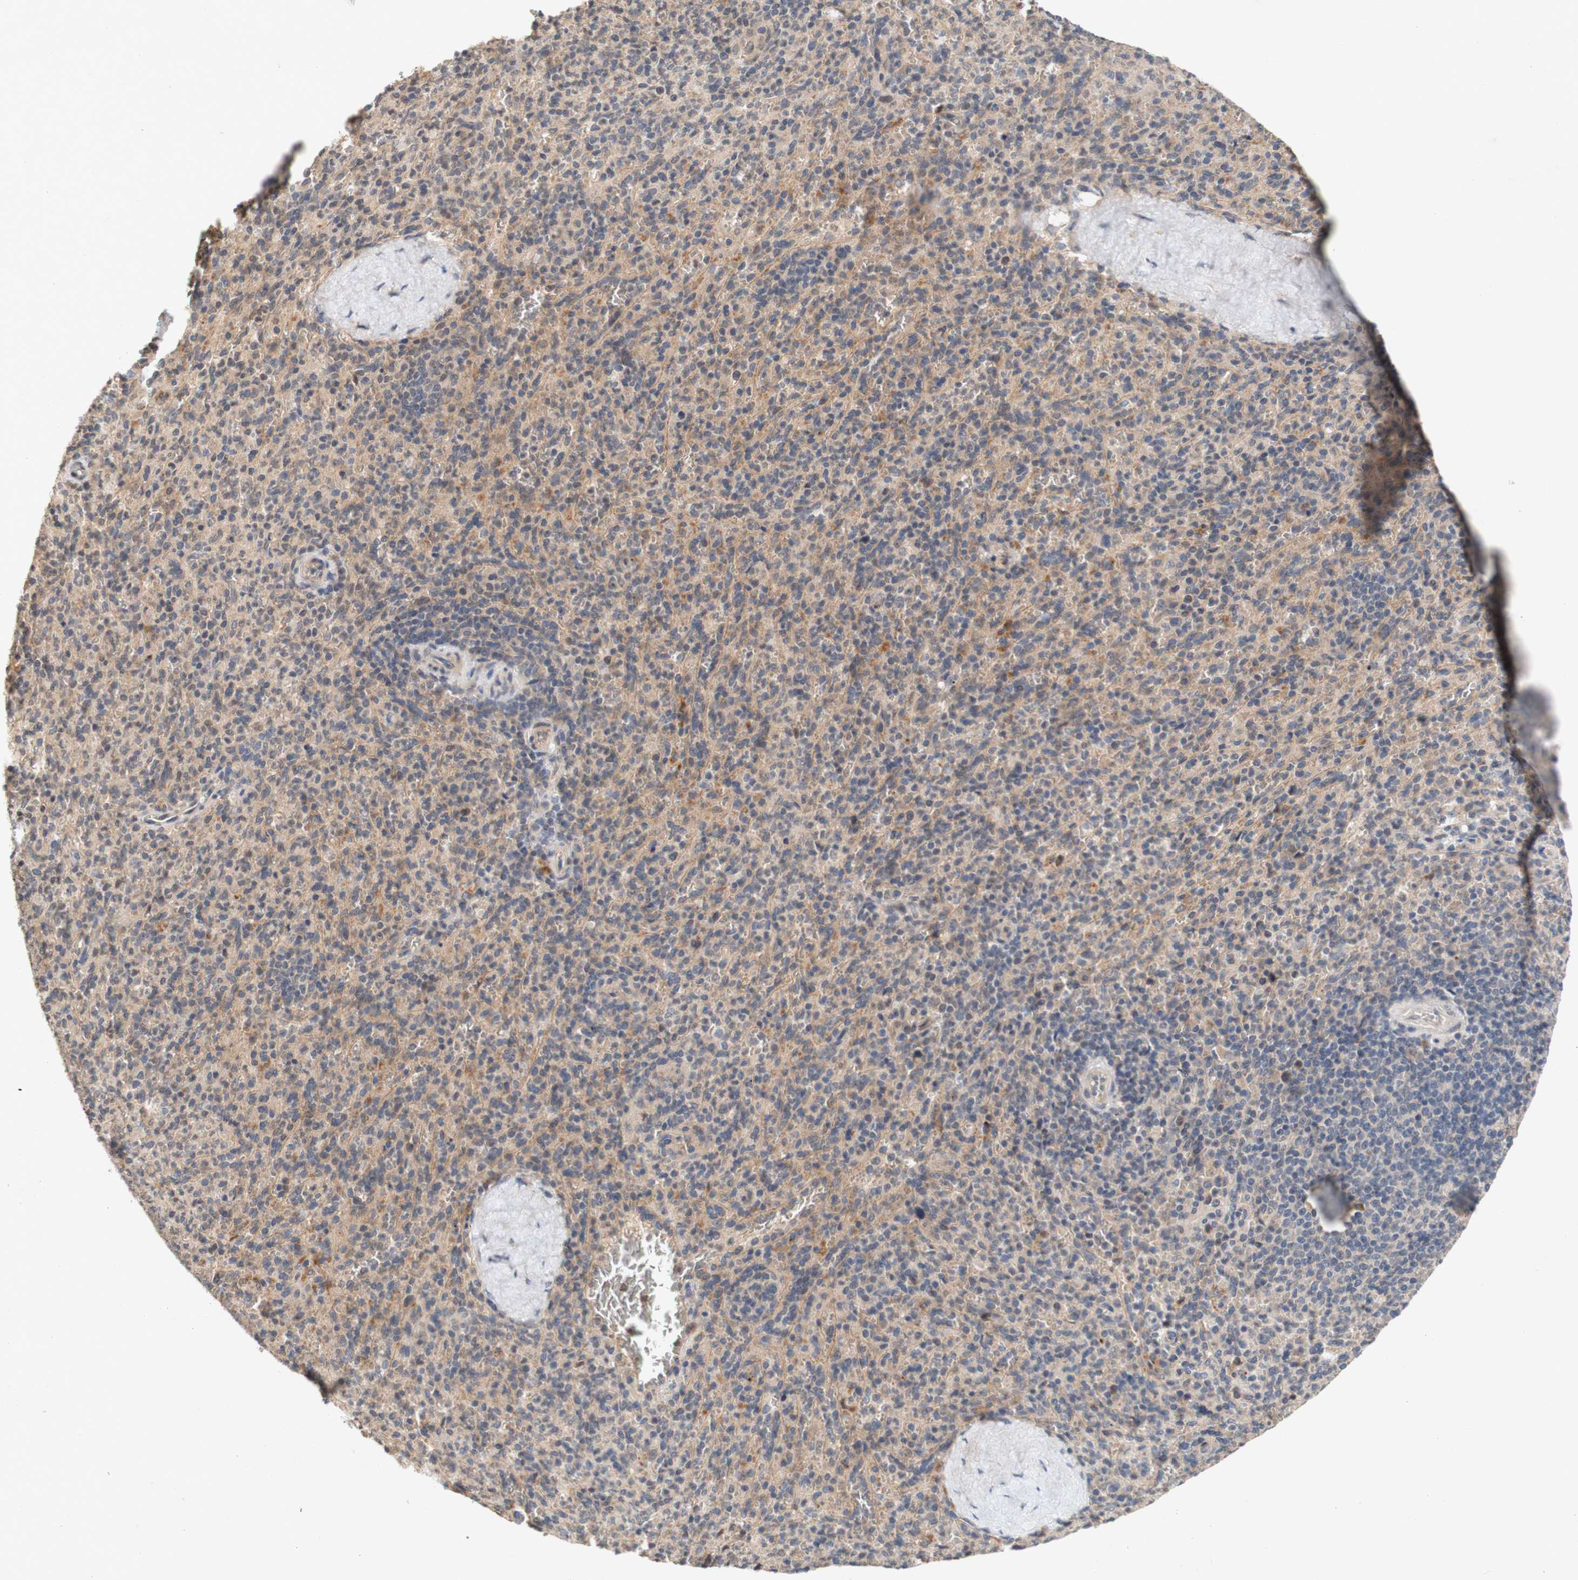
{"staining": {"intensity": "moderate", "quantity": ">75%", "location": "cytoplasmic/membranous"}, "tissue": "spleen", "cell_type": "Cells in red pulp", "image_type": "normal", "snomed": [{"axis": "morphology", "description": "Normal tissue, NOS"}, {"axis": "topography", "description": "Spleen"}], "caption": "A medium amount of moderate cytoplasmic/membranous expression is seen in approximately >75% of cells in red pulp in normal spleen. Nuclei are stained in blue.", "gene": "PIN1", "patient": {"sex": "male", "age": 36}}